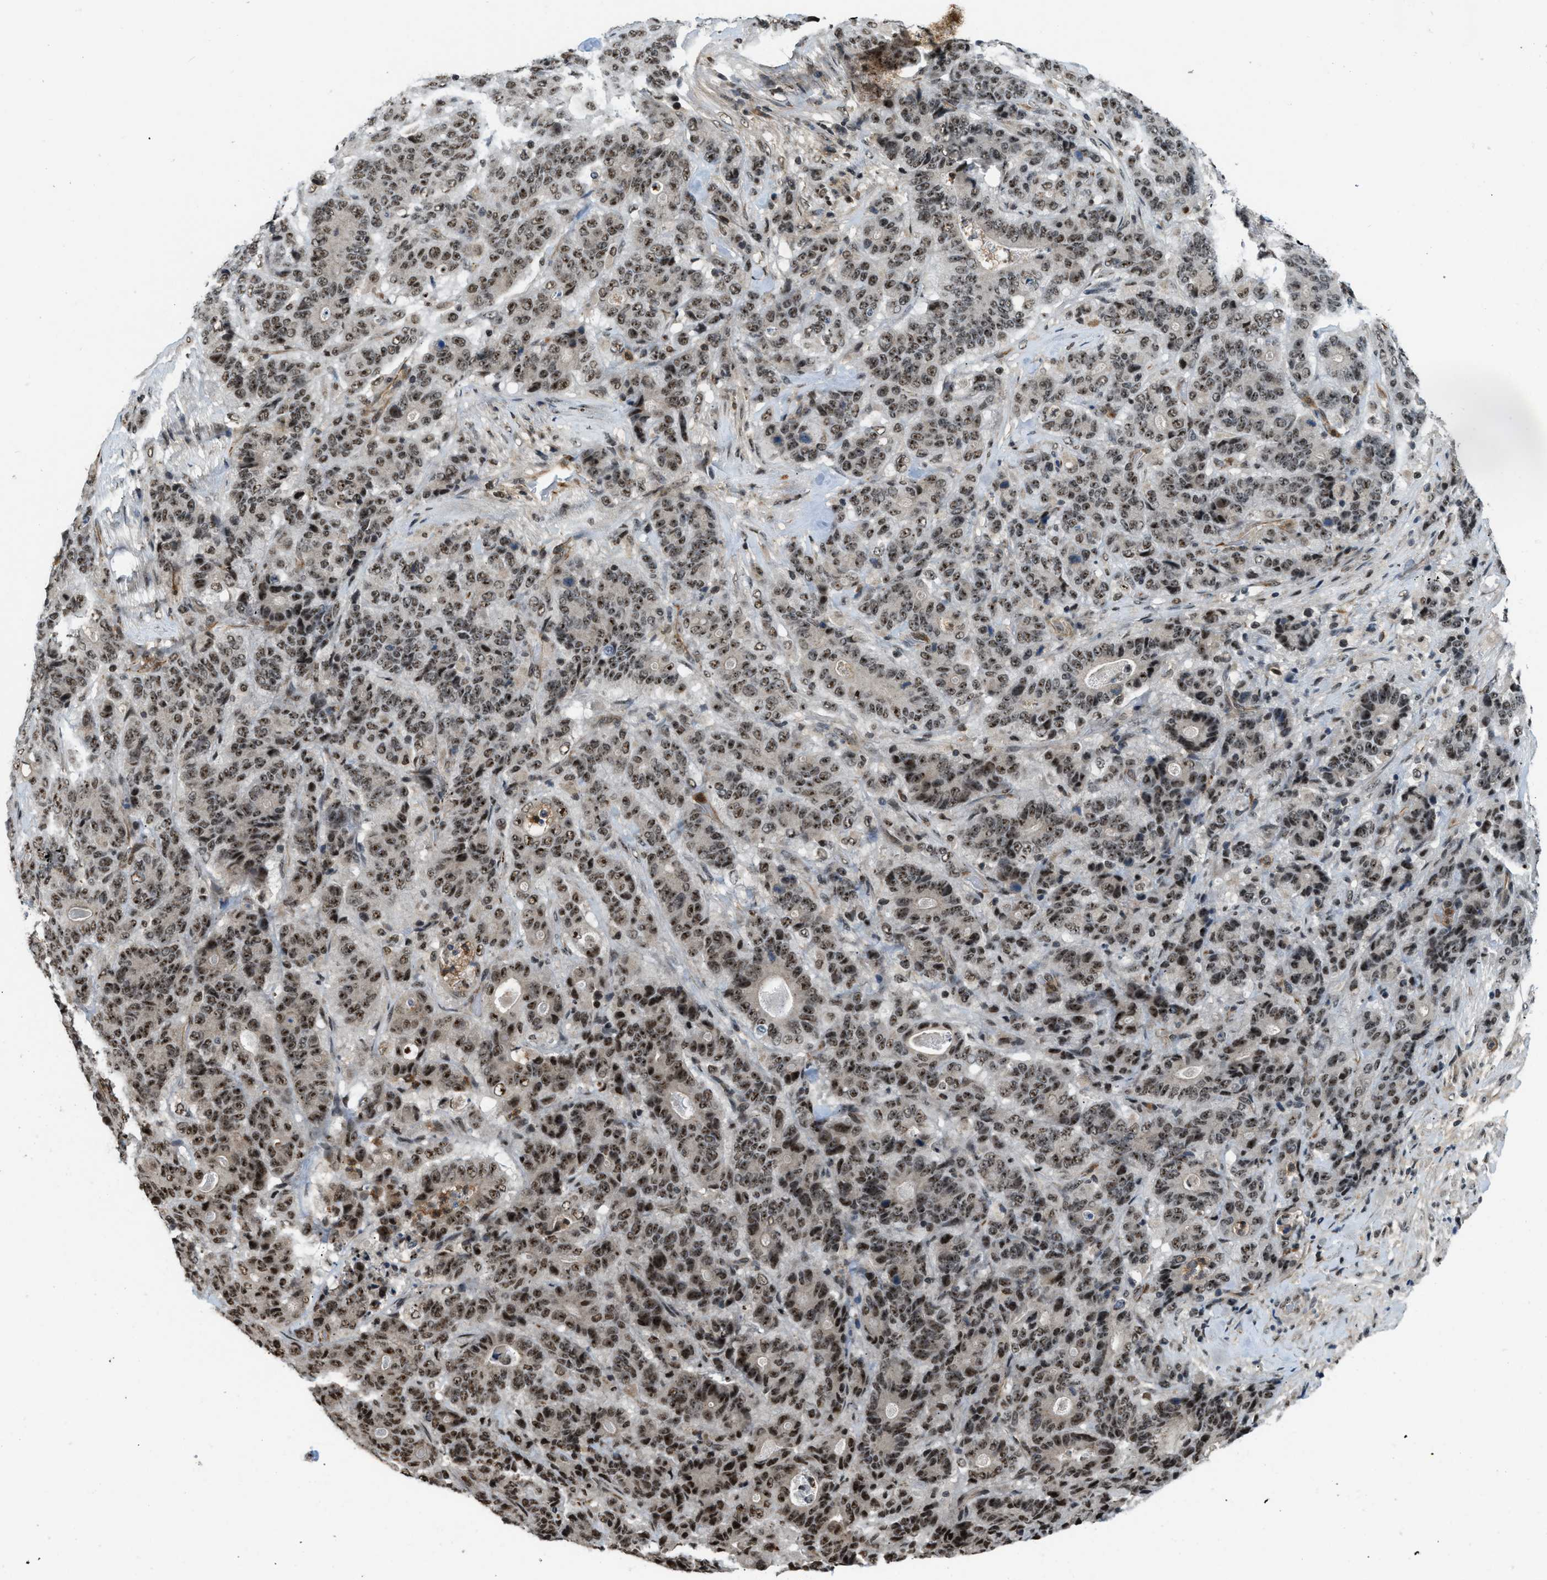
{"staining": {"intensity": "moderate", "quantity": ">75%", "location": "nuclear"}, "tissue": "stomach cancer", "cell_type": "Tumor cells", "image_type": "cancer", "snomed": [{"axis": "morphology", "description": "Adenocarcinoma, NOS"}, {"axis": "topography", "description": "Stomach"}], "caption": "The image exhibits immunohistochemical staining of stomach cancer (adenocarcinoma). There is moderate nuclear staining is seen in approximately >75% of tumor cells.", "gene": "E2F1", "patient": {"sex": "female", "age": 73}}